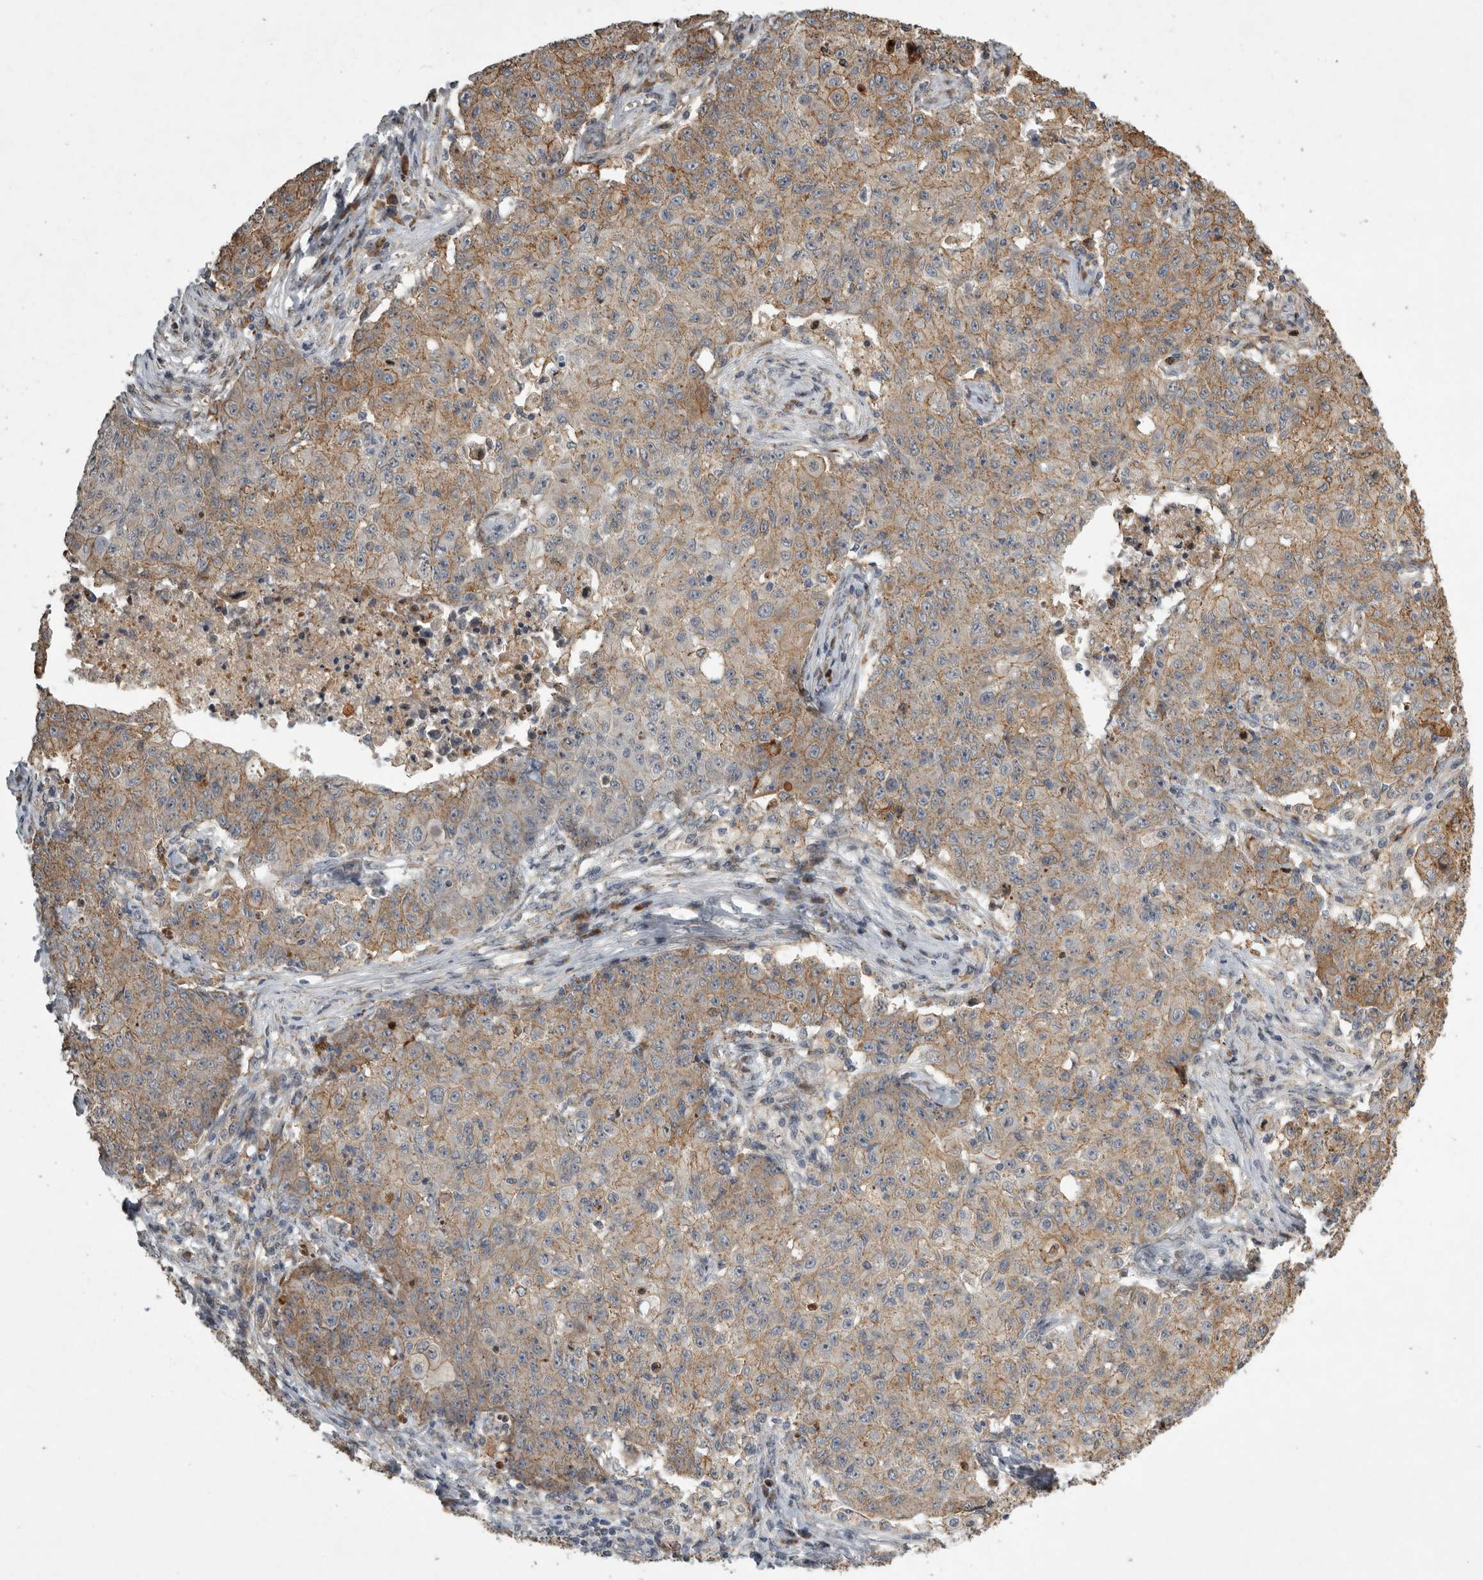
{"staining": {"intensity": "moderate", "quantity": ">75%", "location": "cytoplasmic/membranous"}, "tissue": "ovarian cancer", "cell_type": "Tumor cells", "image_type": "cancer", "snomed": [{"axis": "morphology", "description": "Carcinoma, endometroid"}, {"axis": "topography", "description": "Ovary"}], "caption": "This is a photomicrograph of immunohistochemistry staining of ovarian cancer (endometroid carcinoma), which shows moderate staining in the cytoplasmic/membranous of tumor cells.", "gene": "MPDZ", "patient": {"sex": "female", "age": 42}}